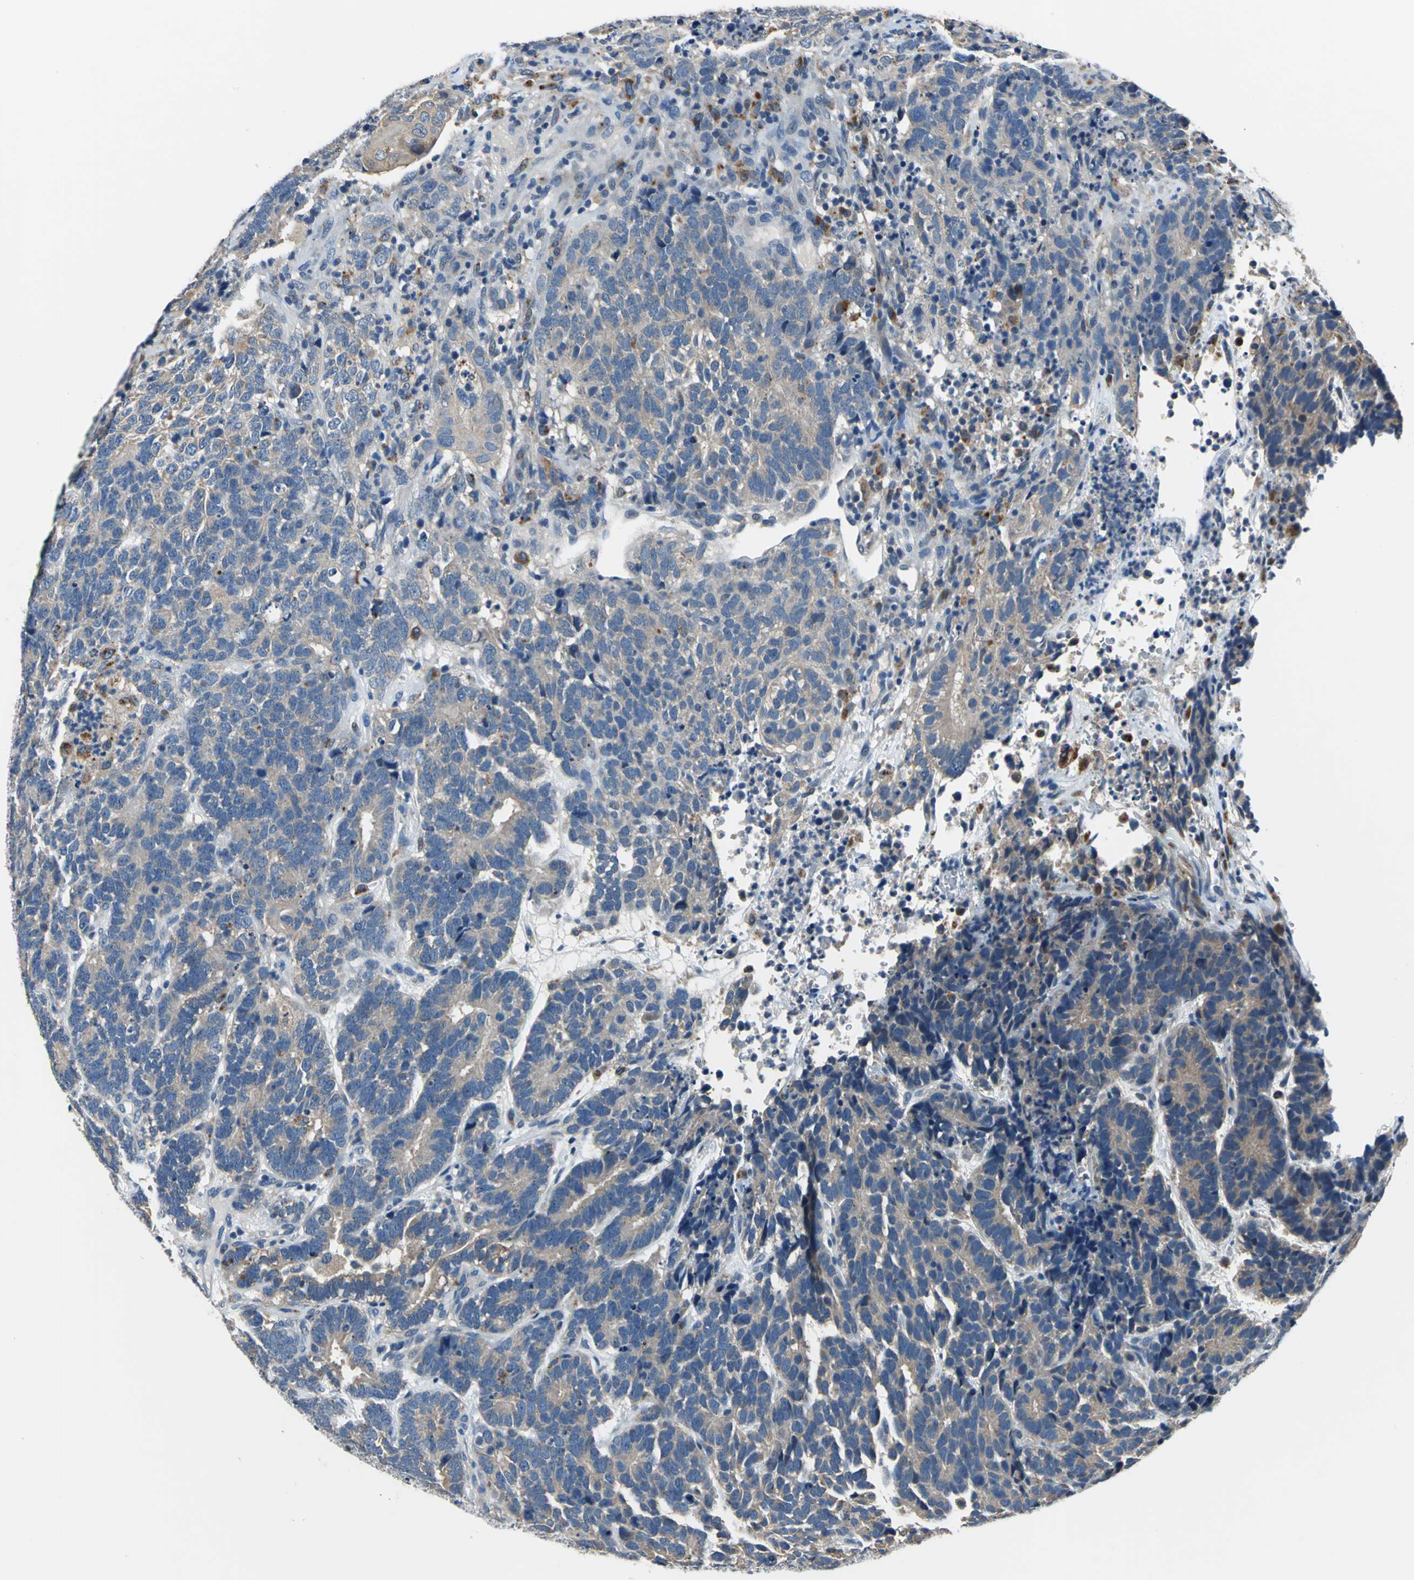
{"staining": {"intensity": "weak", "quantity": ">75%", "location": "cytoplasmic/membranous"}, "tissue": "testis cancer", "cell_type": "Tumor cells", "image_type": "cancer", "snomed": [{"axis": "morphology", "description": "Carcinoma, Embryonal, NOS"}, {"axis": "topography", "description": "Testis"}], "caption": "This photomicrograph reveals testis cancer (embryonal carcinoma) stained with immunohistochemistry to label a protein in brown. The cytoplasmic/membranous of tumor cells show weak positivity for the protein. Nuclei are counter-stained blue.", "gene": "RASD2", "patient": {"sex": "male", "age": 26}}